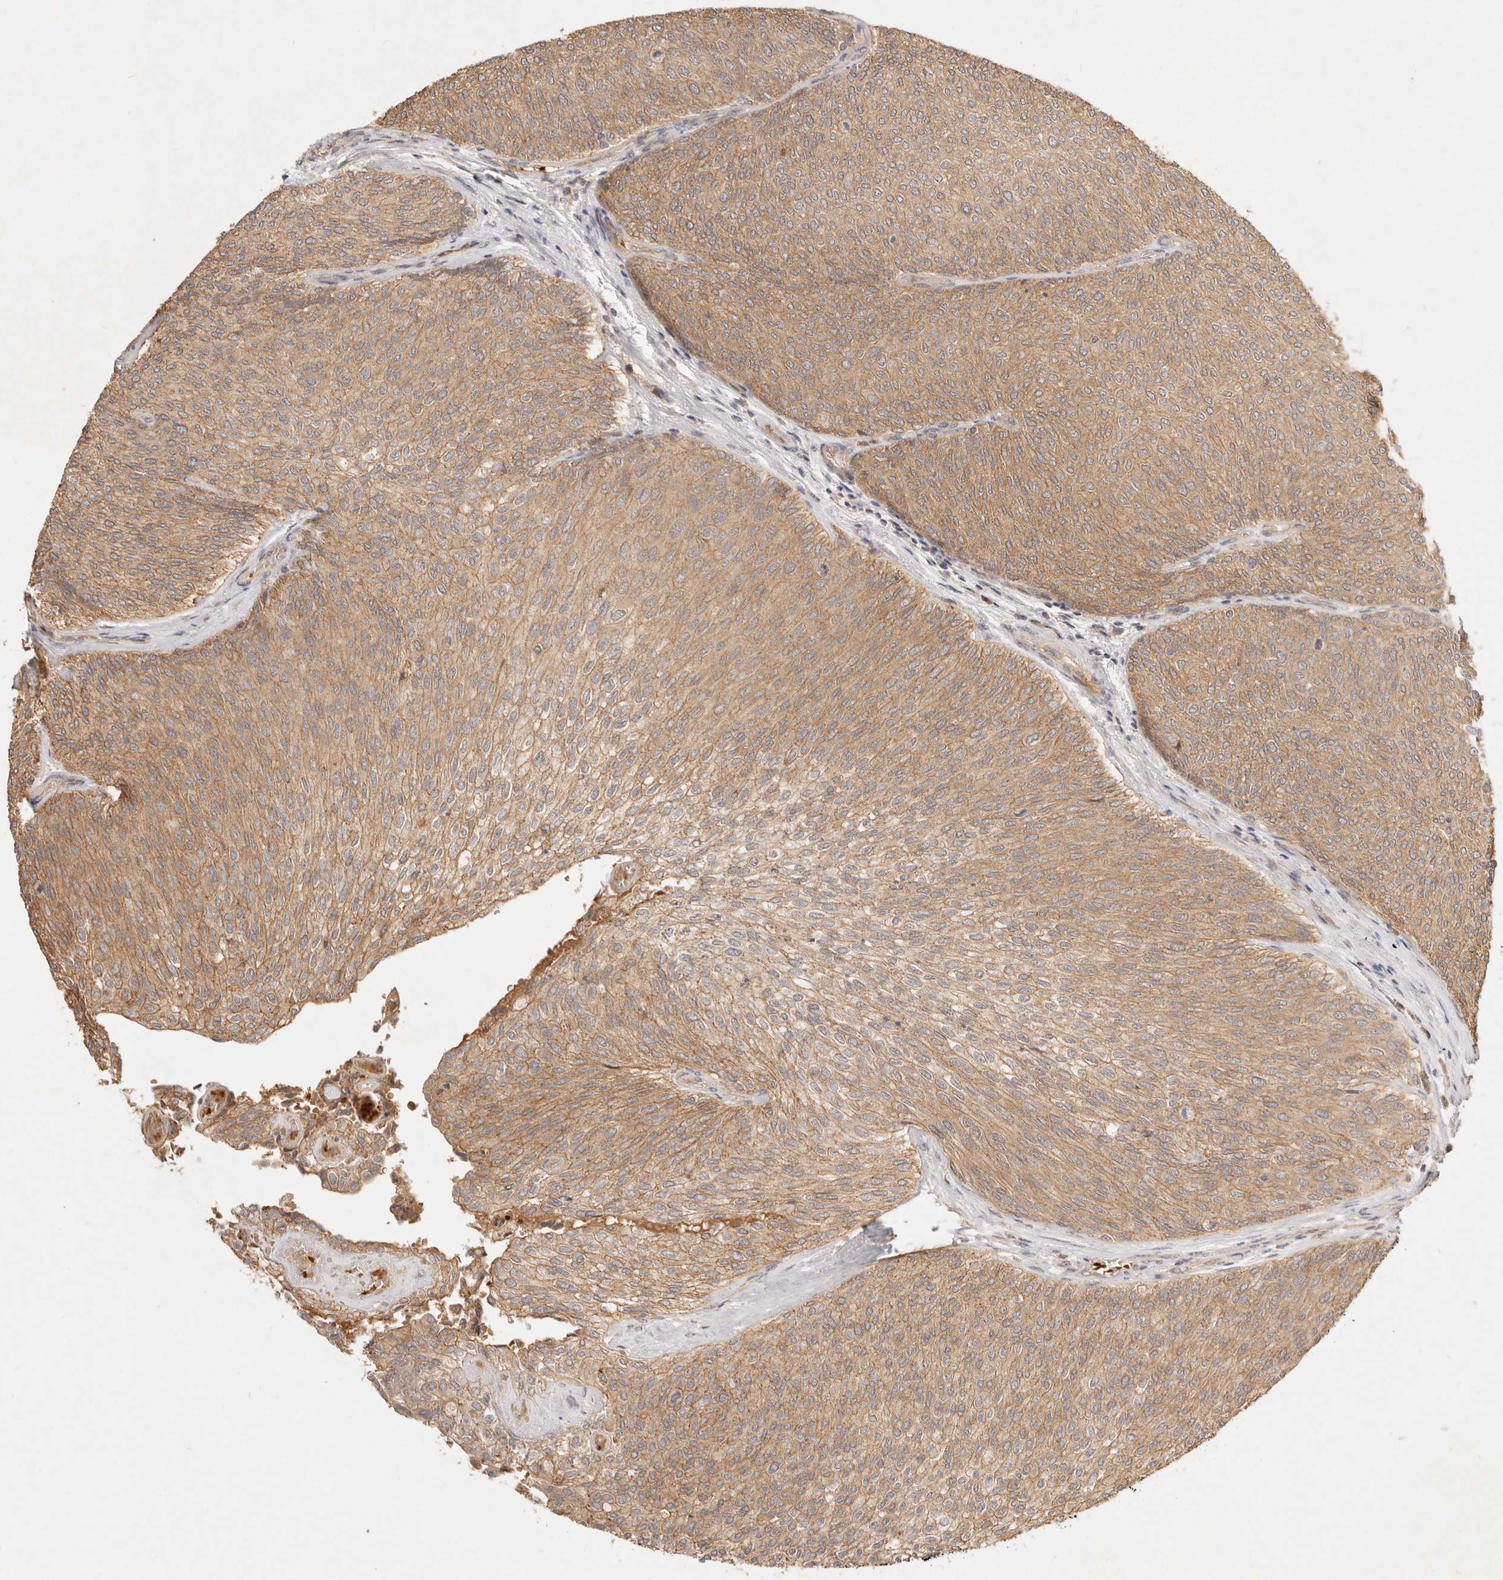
{"staining": {"intensity": "moderate", "quantity": ">75%", "location": "cytoplasmic/membranous"}, "tissue": "urothelial cancer", "cell_type": "Tumor cells", "image_type": "cancer", "snomed": [{"axis": "morphology", "description": "Urothelial carcinoma, Low grade"}, {"axis": "topography", "description": "Urinary bladder"}], "caption": "A micrograph showing moderate cytoplasmic/membranous expression in about >75% of tumor cells in urothelial cancer, as visualized by brown immunohistochemical staining.", "gene": "FREM2", "patient": {"sex": "female", "age": 79}}